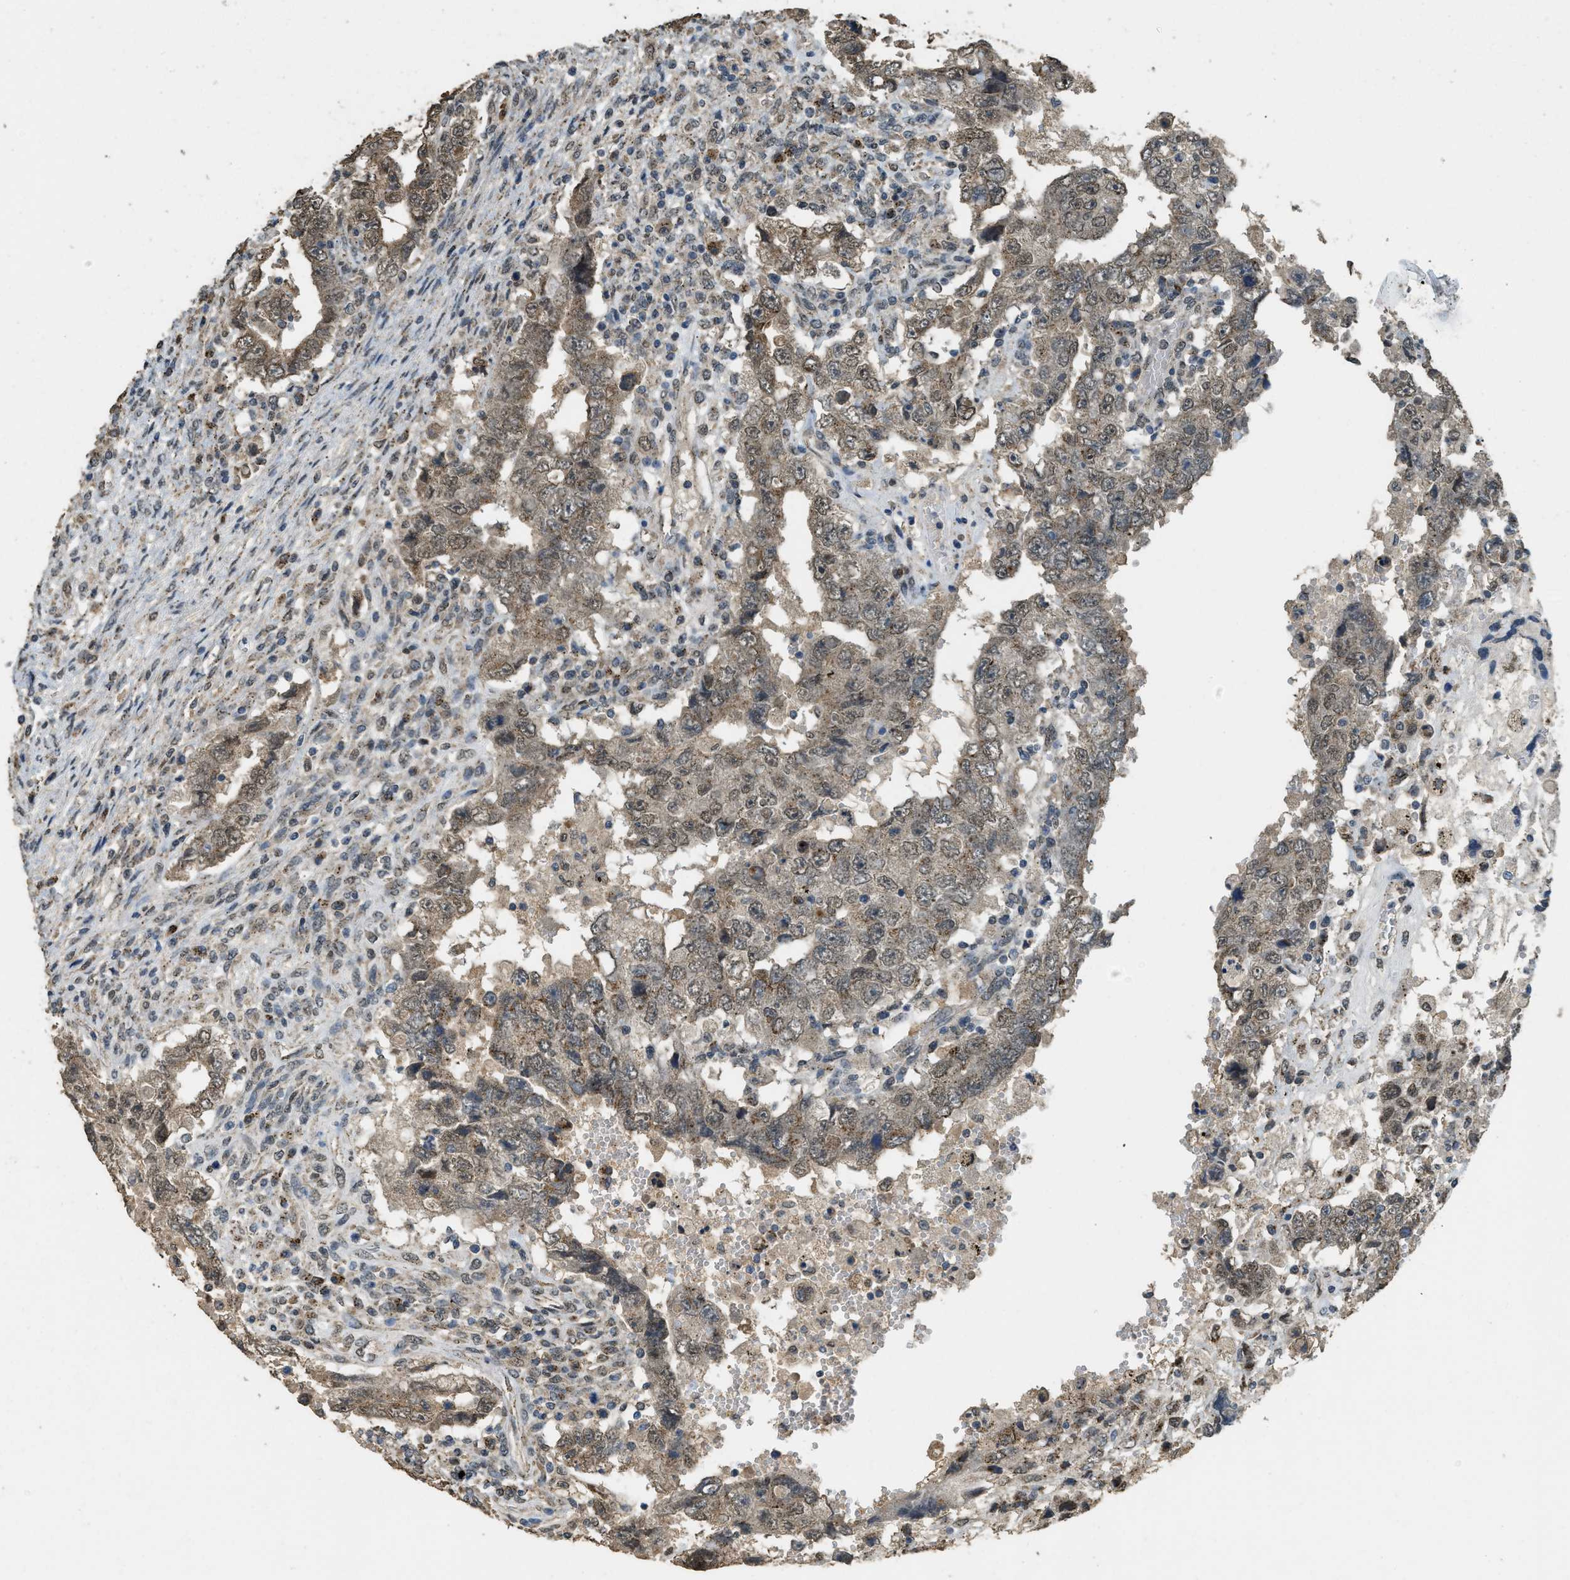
{"staining": {"intensity": "moderate", "quantity": ">75%", "location": "cytoplasmic/membranous"}, "tissue": "testis cancer", "cell_type": "Tumor cells", "image_type": "cancer", "snomed": [{"axis": "morphology", "description": "Carcinoma, Embryonal, NOS"}, {"axis": "topography", "description": "Testis"}], "caption": "High-power microscopy captured an IHC image of embryonal carcinoma (testis), revealing moderate cytoplasmic/membranous staining in approximately >75% of tumor cells. (DAB IHC, brown staining for protein, blue staining for nuclei).", "gene": "IPO7", "patient": {"sex": "male", "age": 26}}